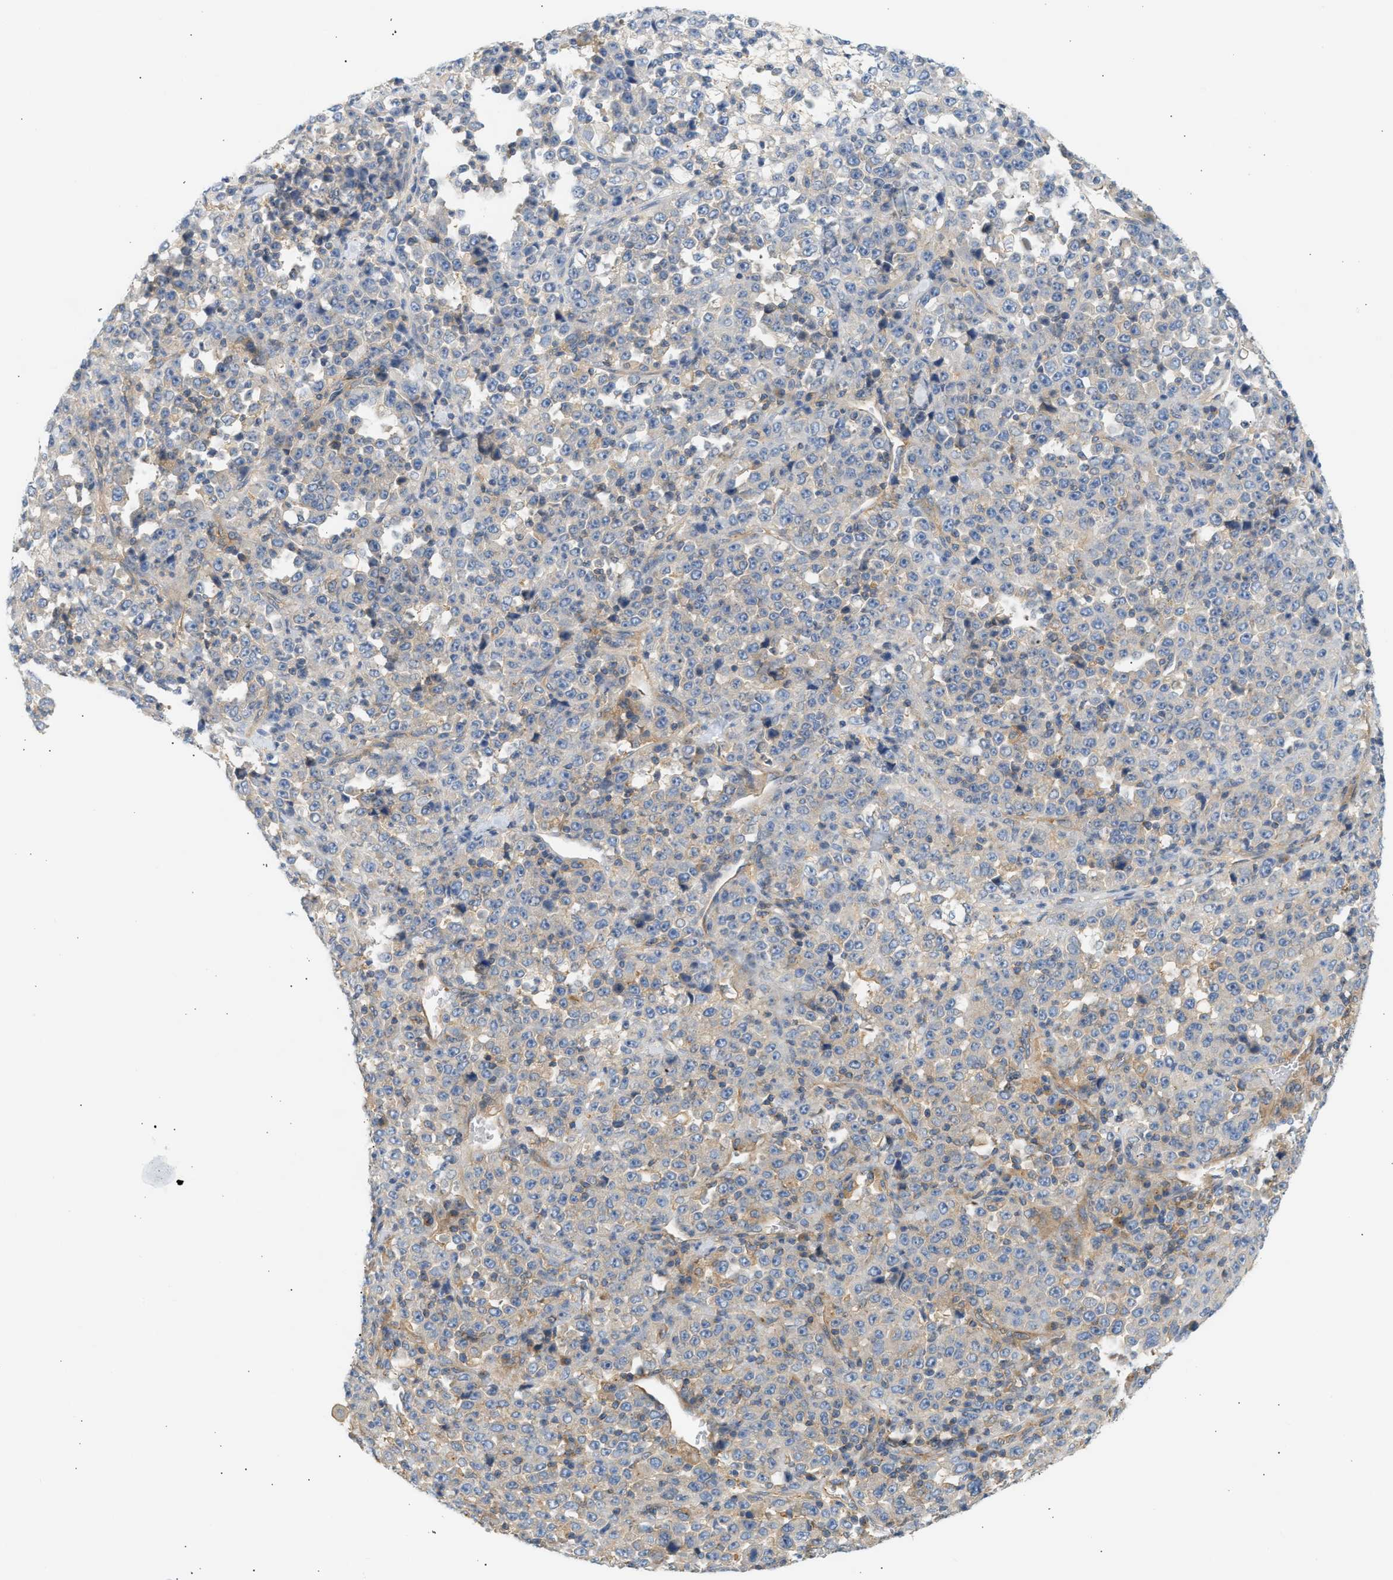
{"staining": {"intensity": "negative", "quantity": "none", "location": "none"}, "tissue": "stomach cancer", "cell_type": "Tumor cells", "image_type": "cancer", "snomed": [{"axis": "morphology", "description": "Normal tissue, NOS"}, {"axis": "morphology", "description": "Adenocarcinoma, NOS"}, {"axis": "topography", "description": "Stomach, upper"}, {"axis": "topography", "description": "Stomach"}], "caption": "IHC photomicrograph of neoplastic tissue: human stomach adenocarcinoma stained with DAB demonstrates no significant protein staining in tumor cells.", "gene": "PAFAH1B1", "patient": {"sex": "male", "age": 59}}